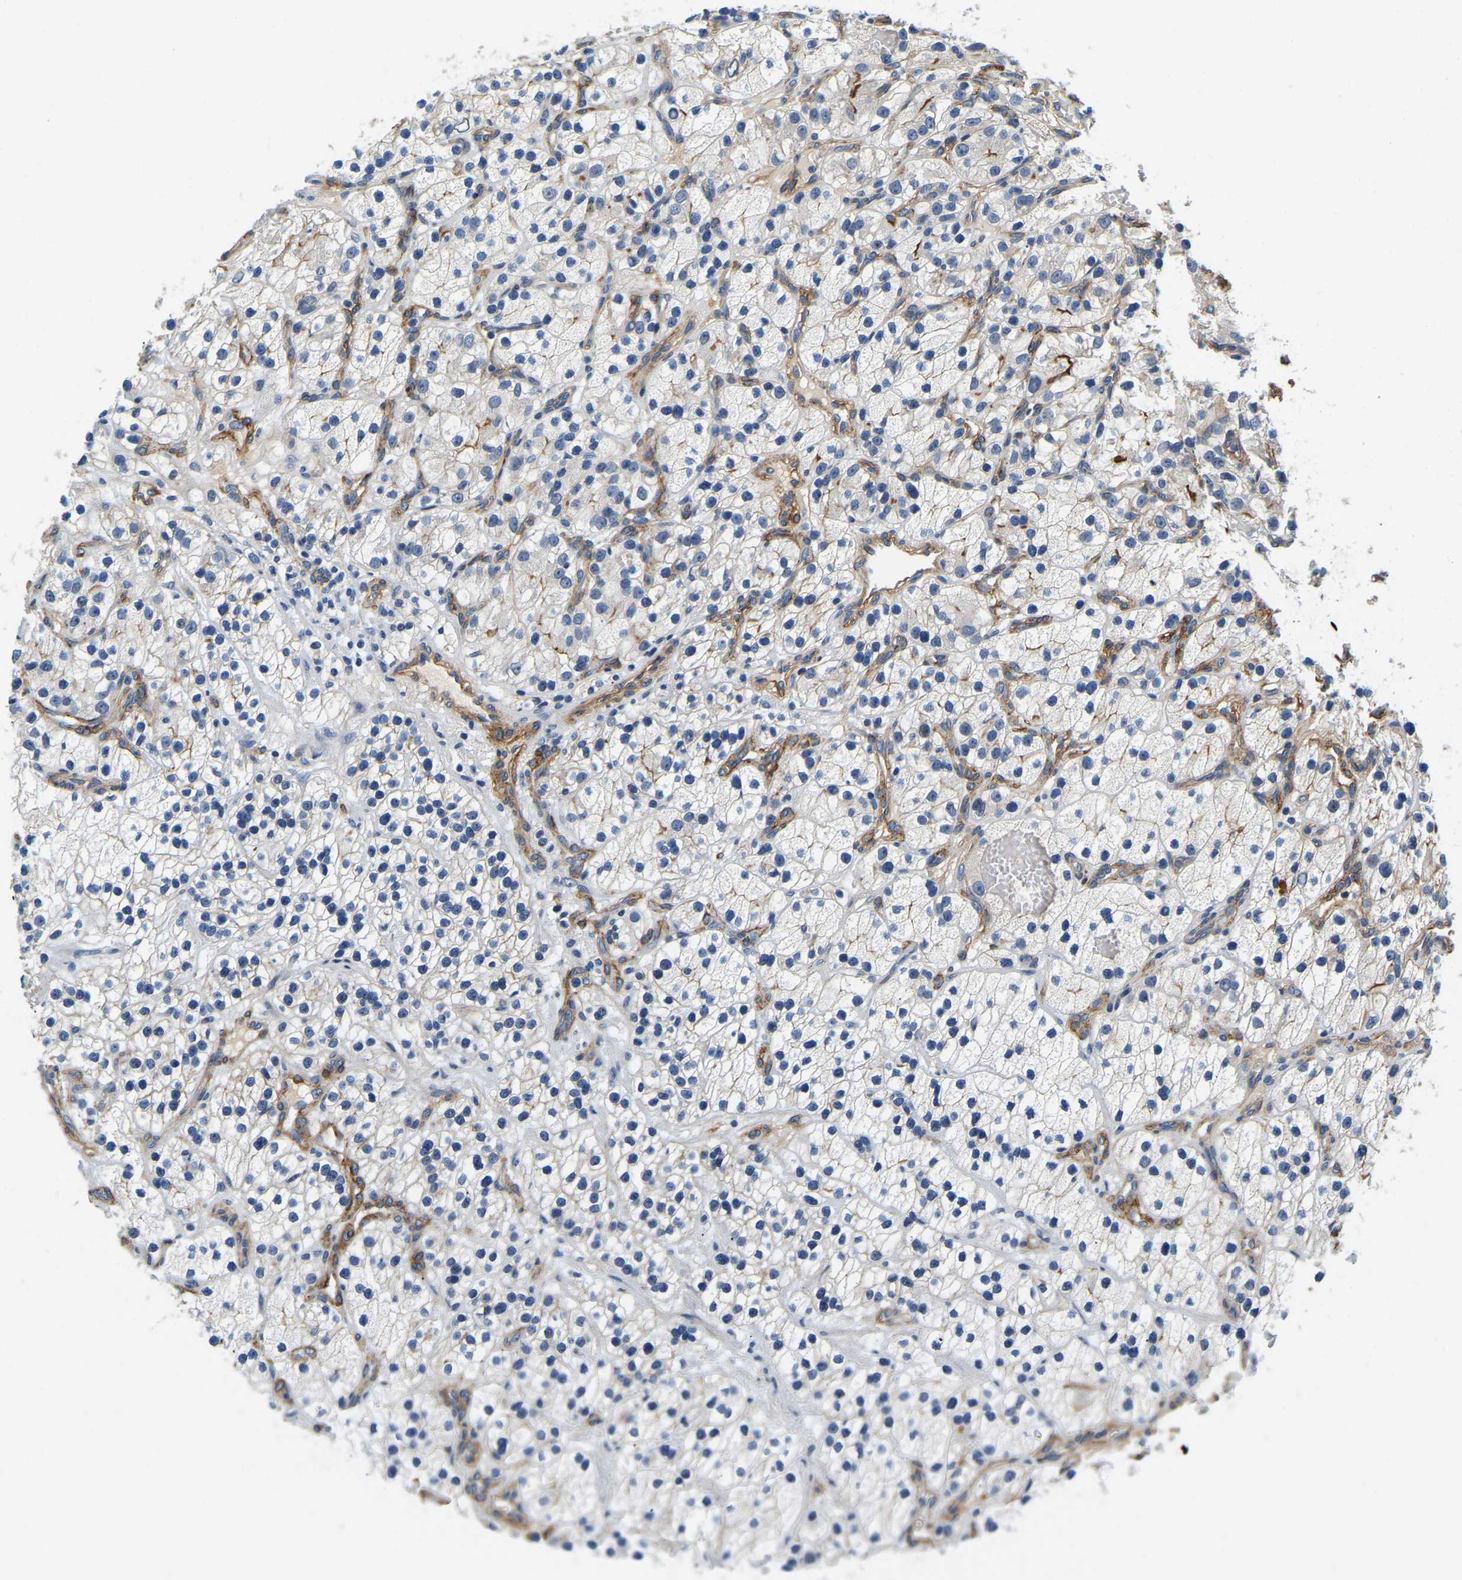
{"staining": {"intensity": "negative", "quantity": "none", "location": "none"}, "tissue": "renal cancer", "cell_type": "Tumor cells", "image_type": "cancer", "snomed": [{"axis": "morphology", "description": "Adenocarcinoma, NOS"}, {"axis": "topography", "description": "Kidney"}], "caption": "High power microscopy histopathology image of an immunohistochemistry micrograph of renal adenocarcinoma, revealing no significant staining in tumor cells.", "gene": "LIAS", "patient": {"sex": "female", "age": 57}}